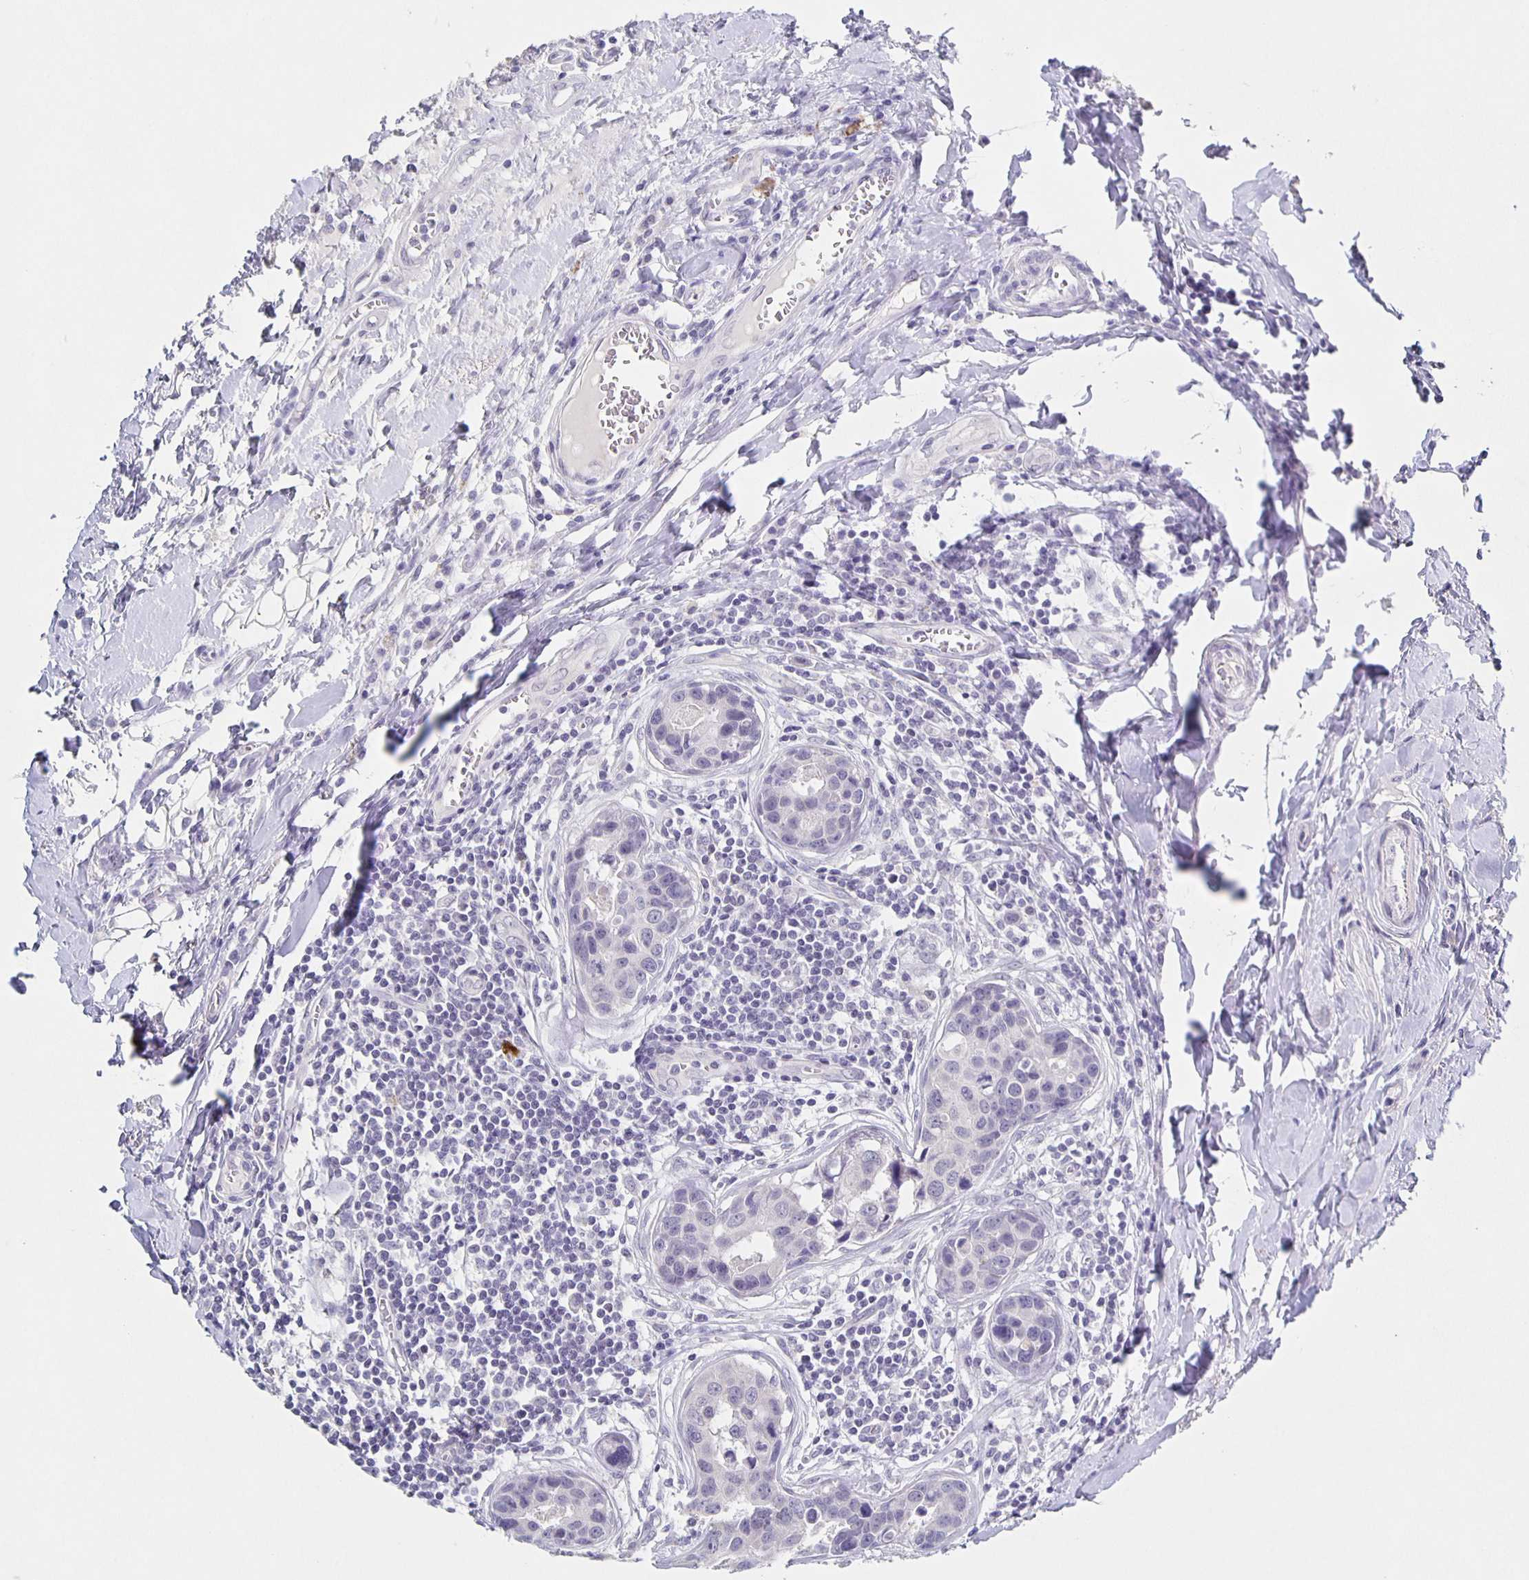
{"staining": {"intensity": "negative", "quantity": "none", "location": "none"}, "tissue": "breast cancer", "cell_type": "Tumor cells", "image_type": "cancer", "snomed": [{"axis": "morphology", "description": "Duct carcinoma"}, {"axis": "topography", "description": "Breast"}], "caption": "Infiltrating ductal carcinoma (breast) was stained to show a protein in brown. There is no significant expression in tumor cells.", "gene": "CARNS1", "patient": {"sex": "female", "age": 24}}